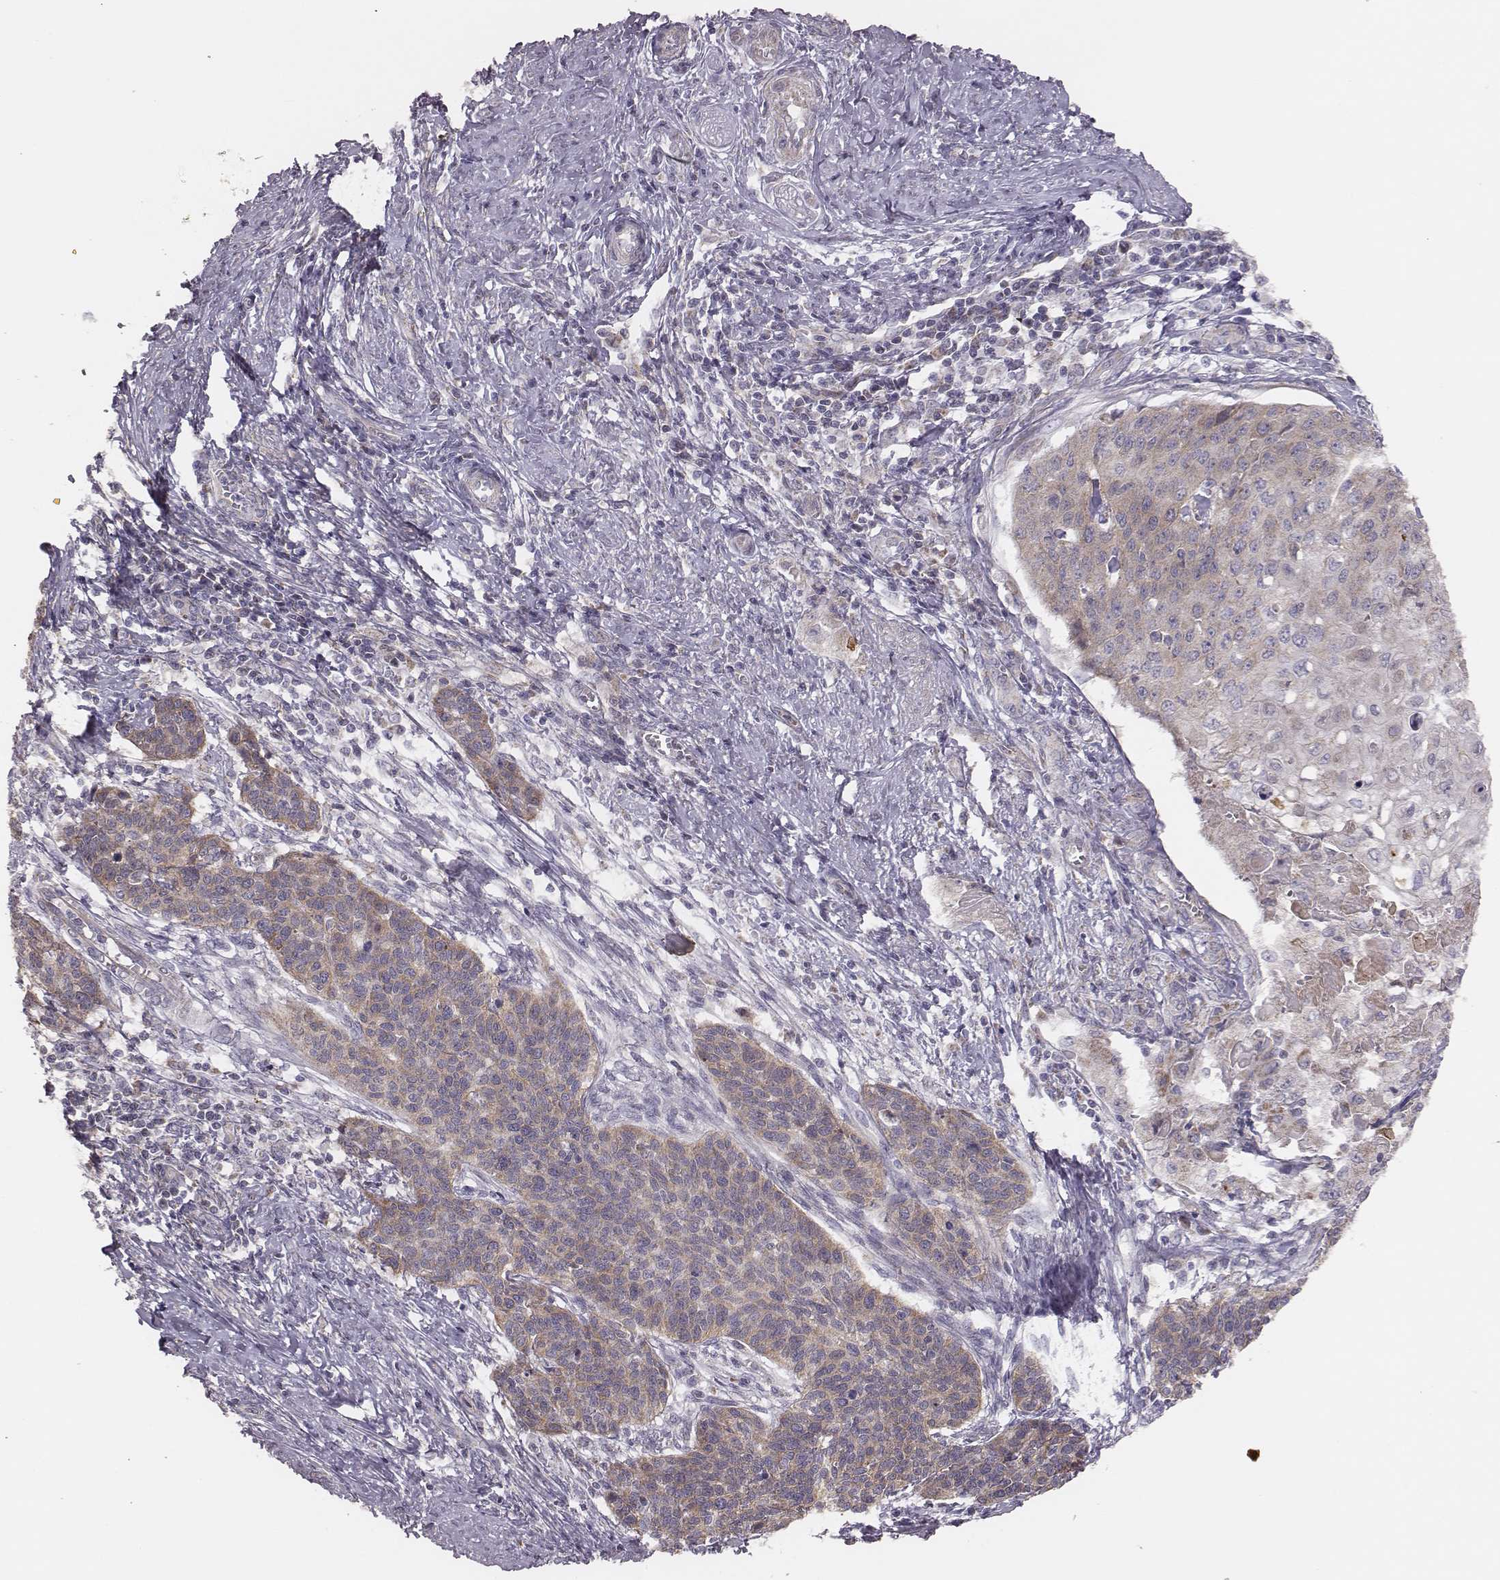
{"staining": {"intensity": "weak", "quantity": ">75%", "location": "cytoplasmic/membranous"}, "tissue": "cervical cancer", "cell_type": "Tumor cells", "image_type": "cancer", "snomed": [{"axis": "morphology", "description": "Squamous cell carcinoma, NOS"}, {"axis": "topography", "description": "Cervix"}], "caption": "A histopathology image of squamous cell carcinoma (cervical) stained for a protein displays weak cytoplasmic/membranous brown staining in tumor cells.", "gene": "HAVCR1", "patient": {"sex": "female", "age": 39}}